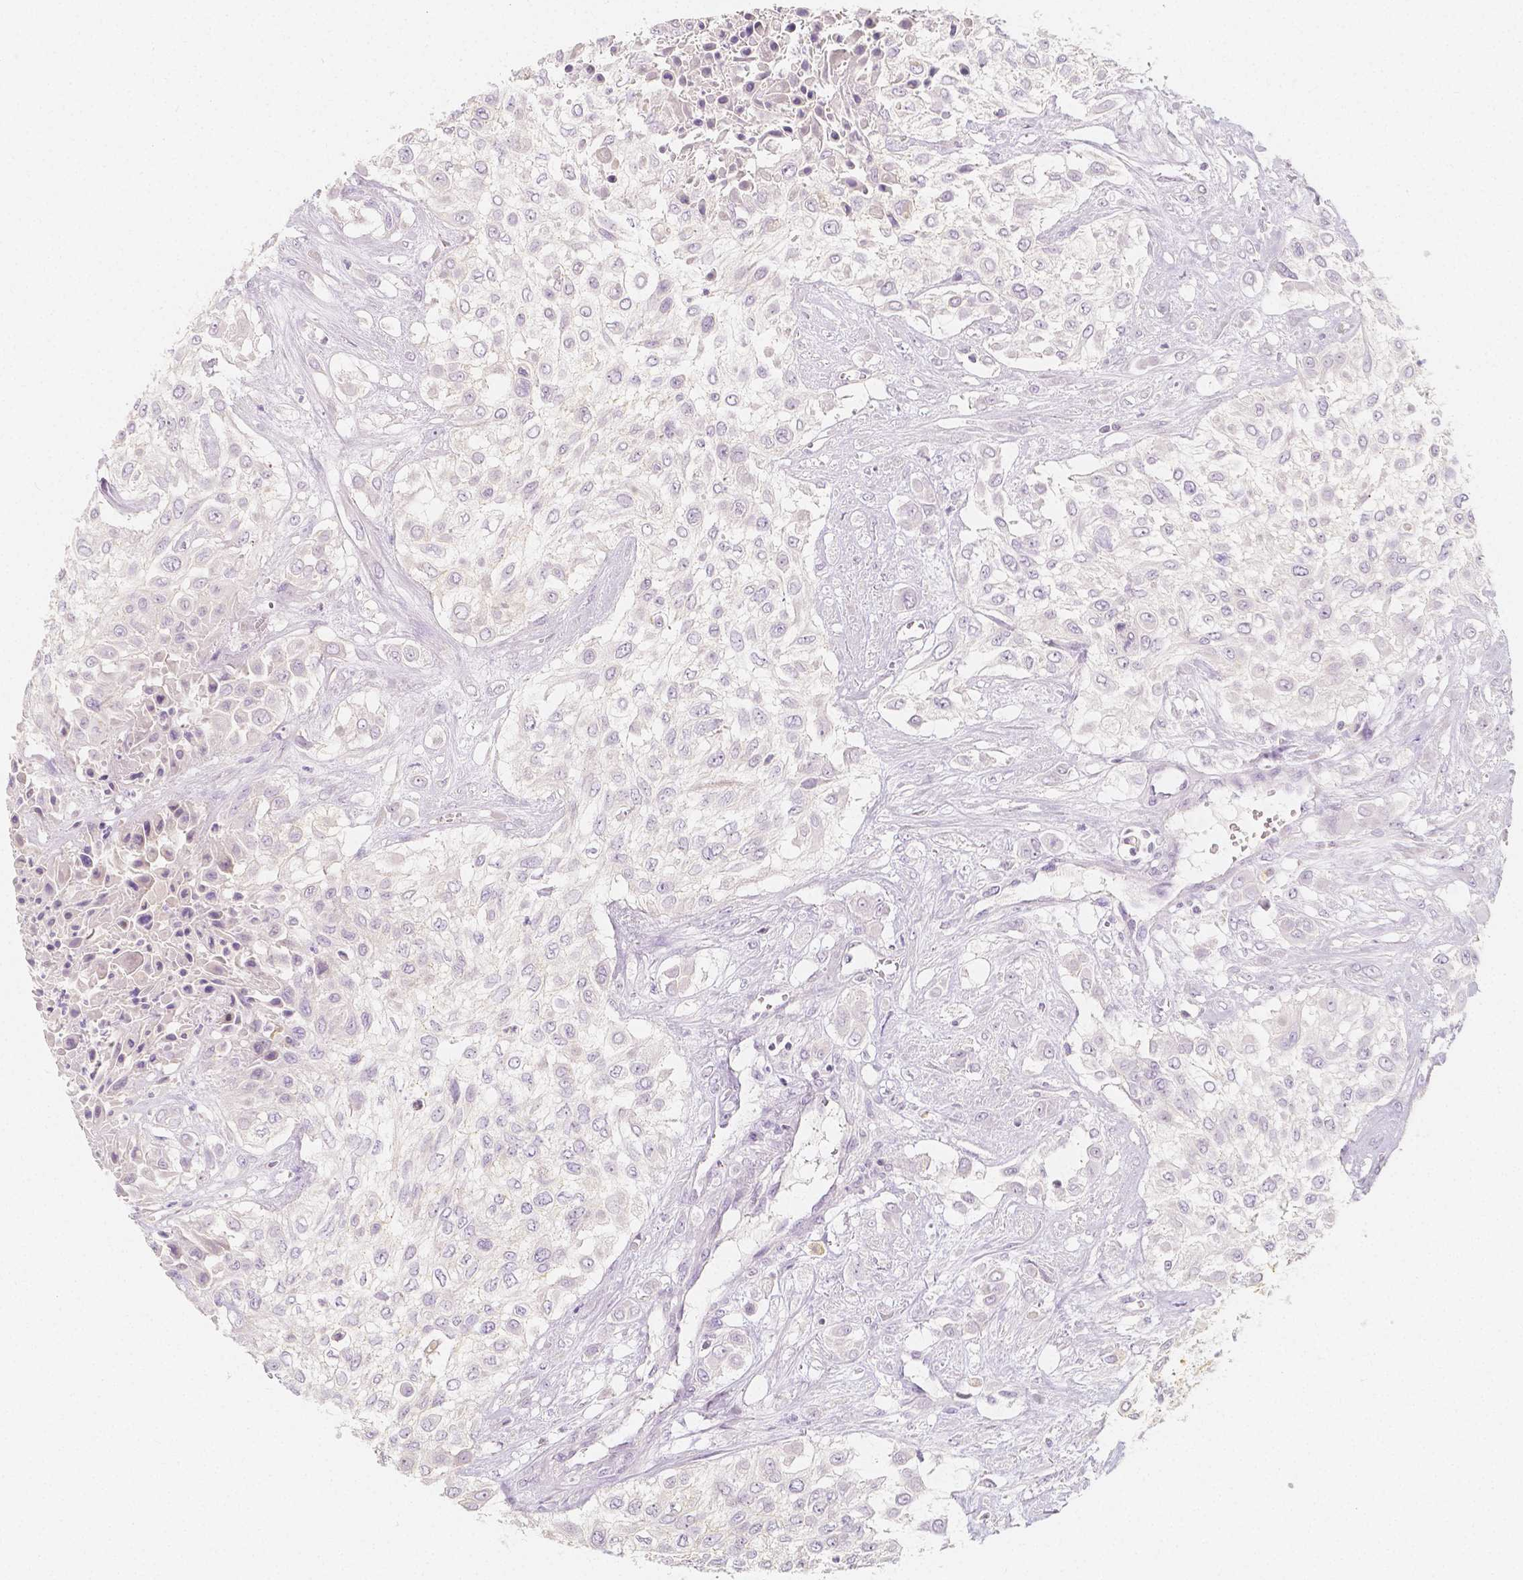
{"staining": {"intensity": "negative", "quantity": "none", "location": "none"}, "tissue": "urothelial cancer", "cell_type": "Tumor cells", "image_type": "cancer", "snomed": [{"axis": "morphology", "description": "Urothelial carcinoma, High grade"}, {"axis": "topography", "description": "Urinary bladder"}], "caption": "A micrograph of human urothelial cancer is negative for staining in tumor cells.", "gene": "BATF", "patient": {"sex": "male", "age": 57}}